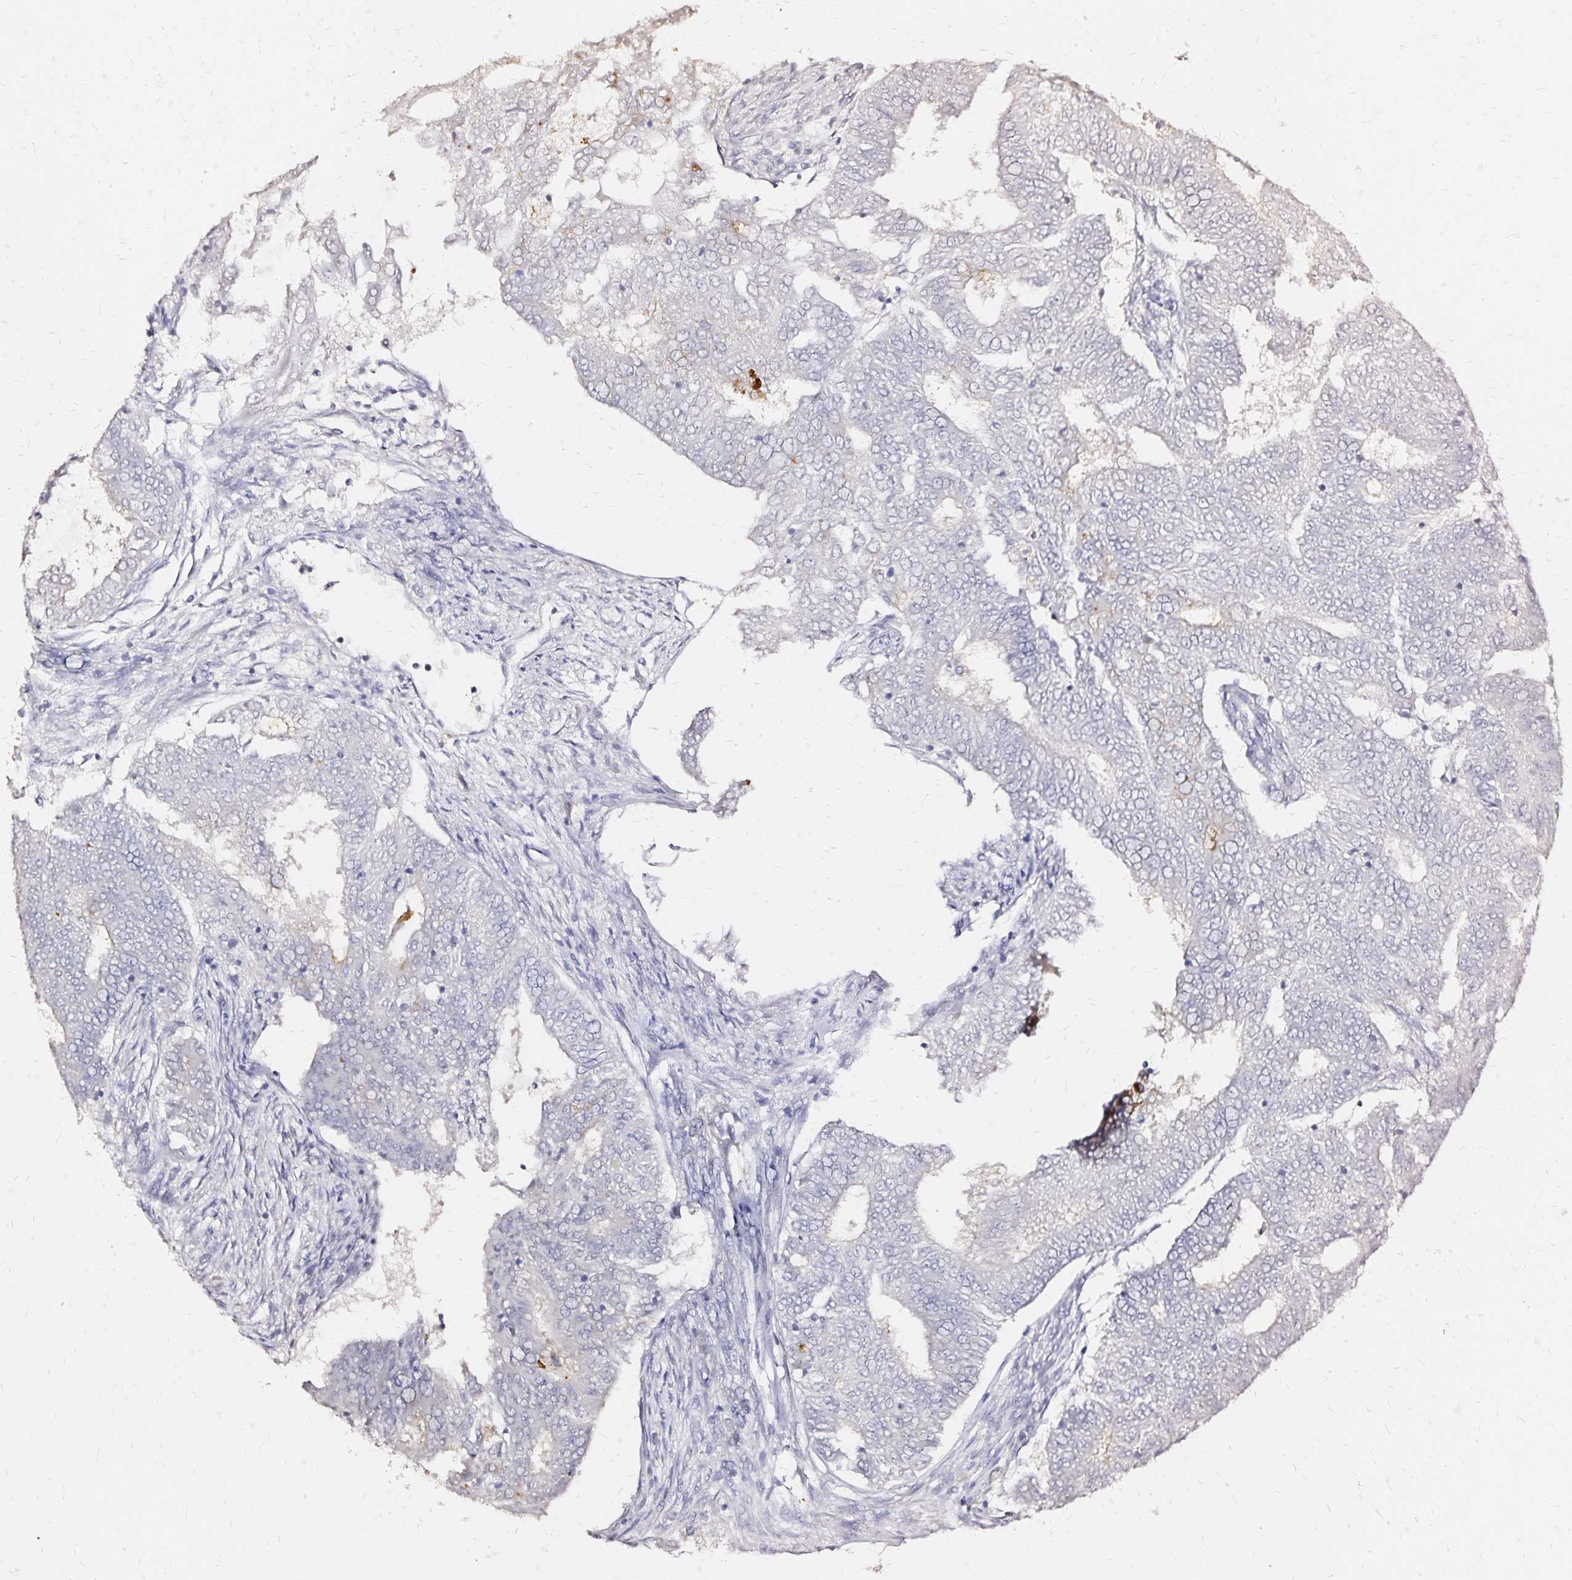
{"staining": {"intensity": "negative", "quantity": "none", "location": "none"}, "tissue": "endometrial cancer", "cell_type": "Tumor cells", "image_type": "cancer", "snomed": [{"axis": "morphology", "description": "Adenocarcinoma, NOS"}, {"axis": "topography", "description": "Endometrium"}], "caption": "Immunohistochemistry (IHC) of human adenocarcinoma (endometrial) exhibits no staining in tumor cells. (Brightfield microscopy of DAB immunohistochemistry at high magnification).", "gene": "SLC5A1", "patient": {"sex": "female", "age": 62}}